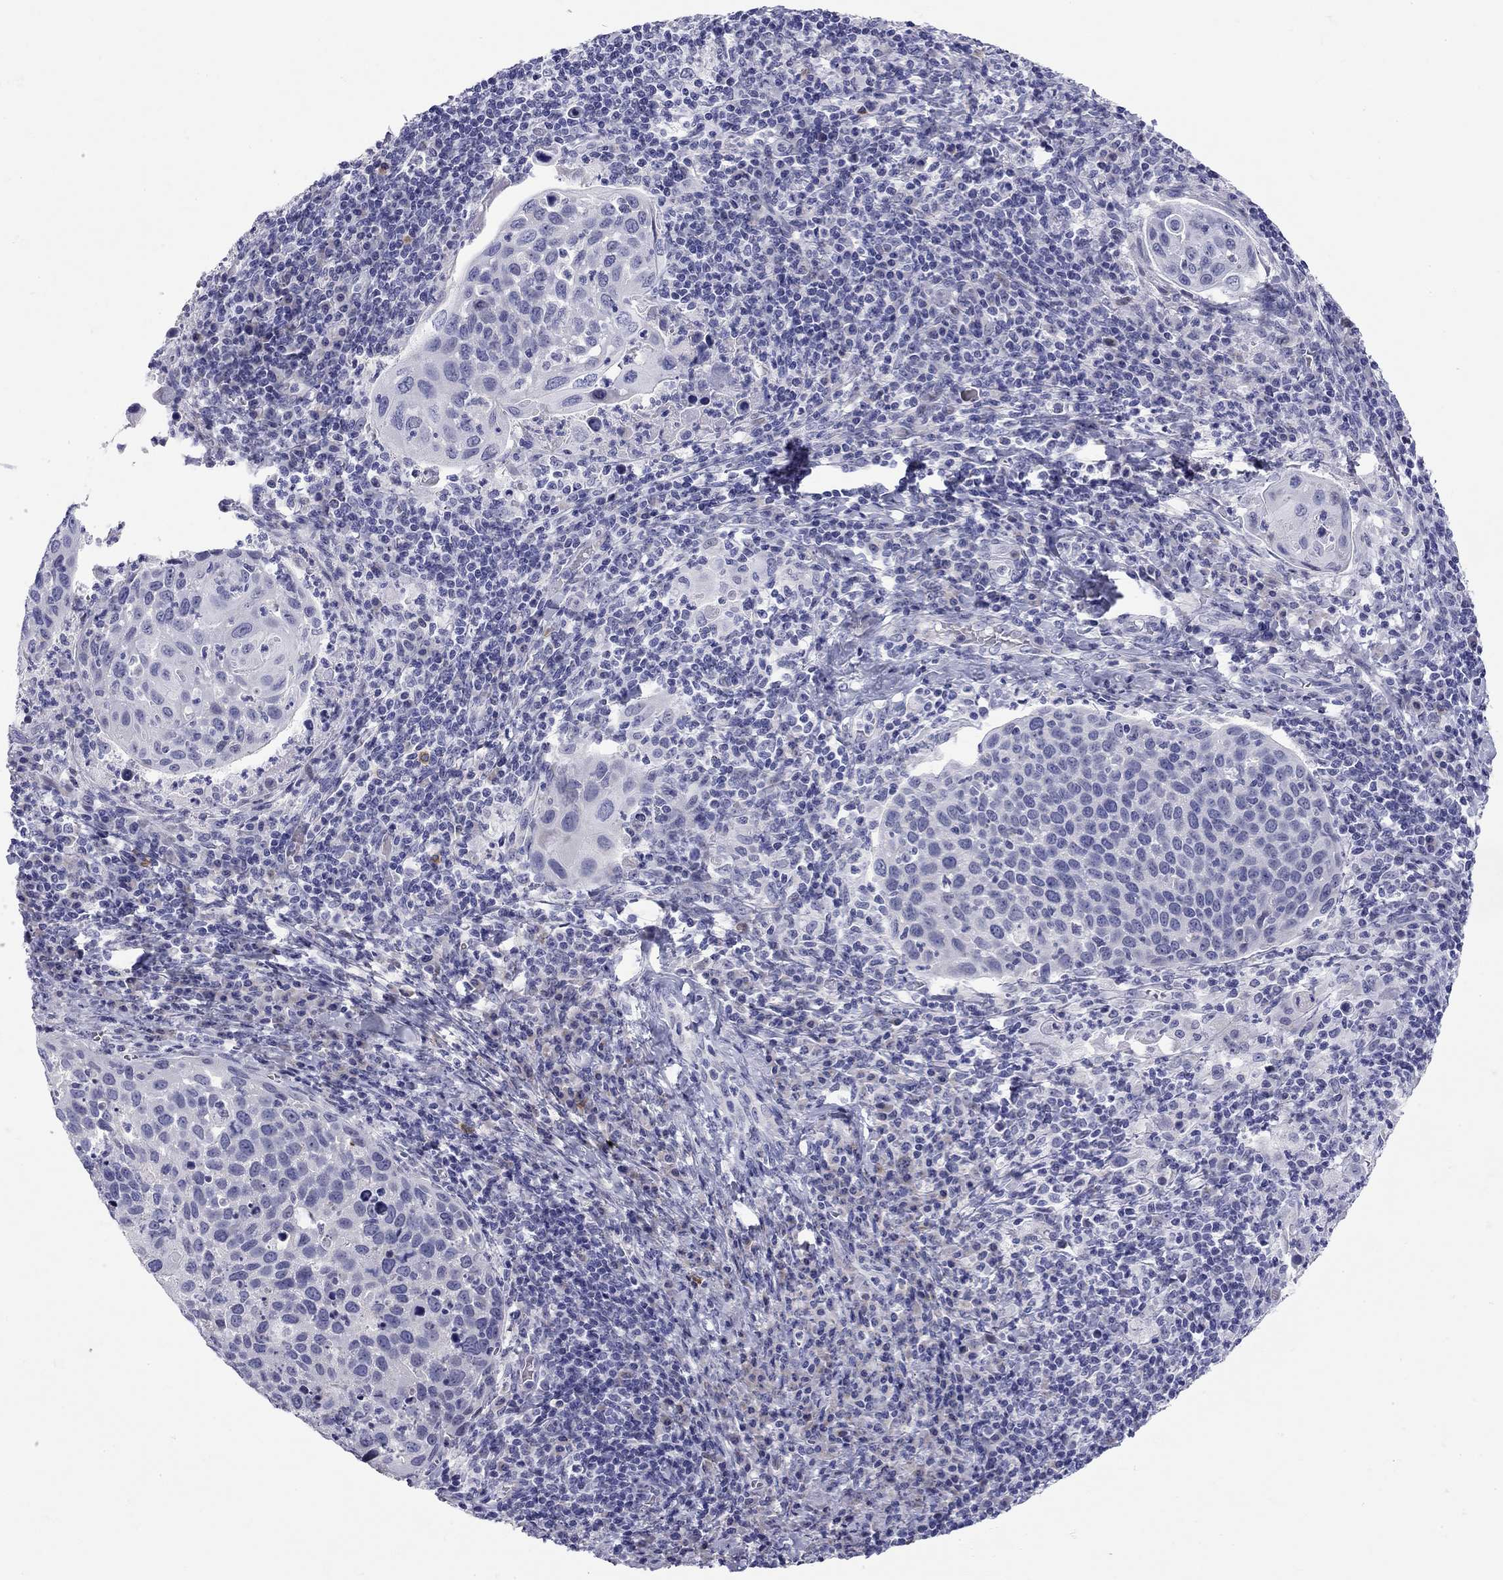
{"staining": {"intensity": "negative", "quantity": "none", "location": "none"}, "tissue": "cervical cancer", "cell_type": "Tumor cells", "image_type": "cancer", "snomed": [{"axis": "morphology", "description": "Squamous cell carcinoma, NOS"}, {"axis": "topography", "description": "Cervix"}], "caption": "Micrograph shows no significant protein expression in tumor cells of squamous cell carcinoma (cervical). (Stains: DAB immunohistochemistry with hematoxylin counter stain, Microscopy: brightfield microscopy at high magnification).", "gene": "C8orf88", "patient": {"sex": "female", "age": 54}}